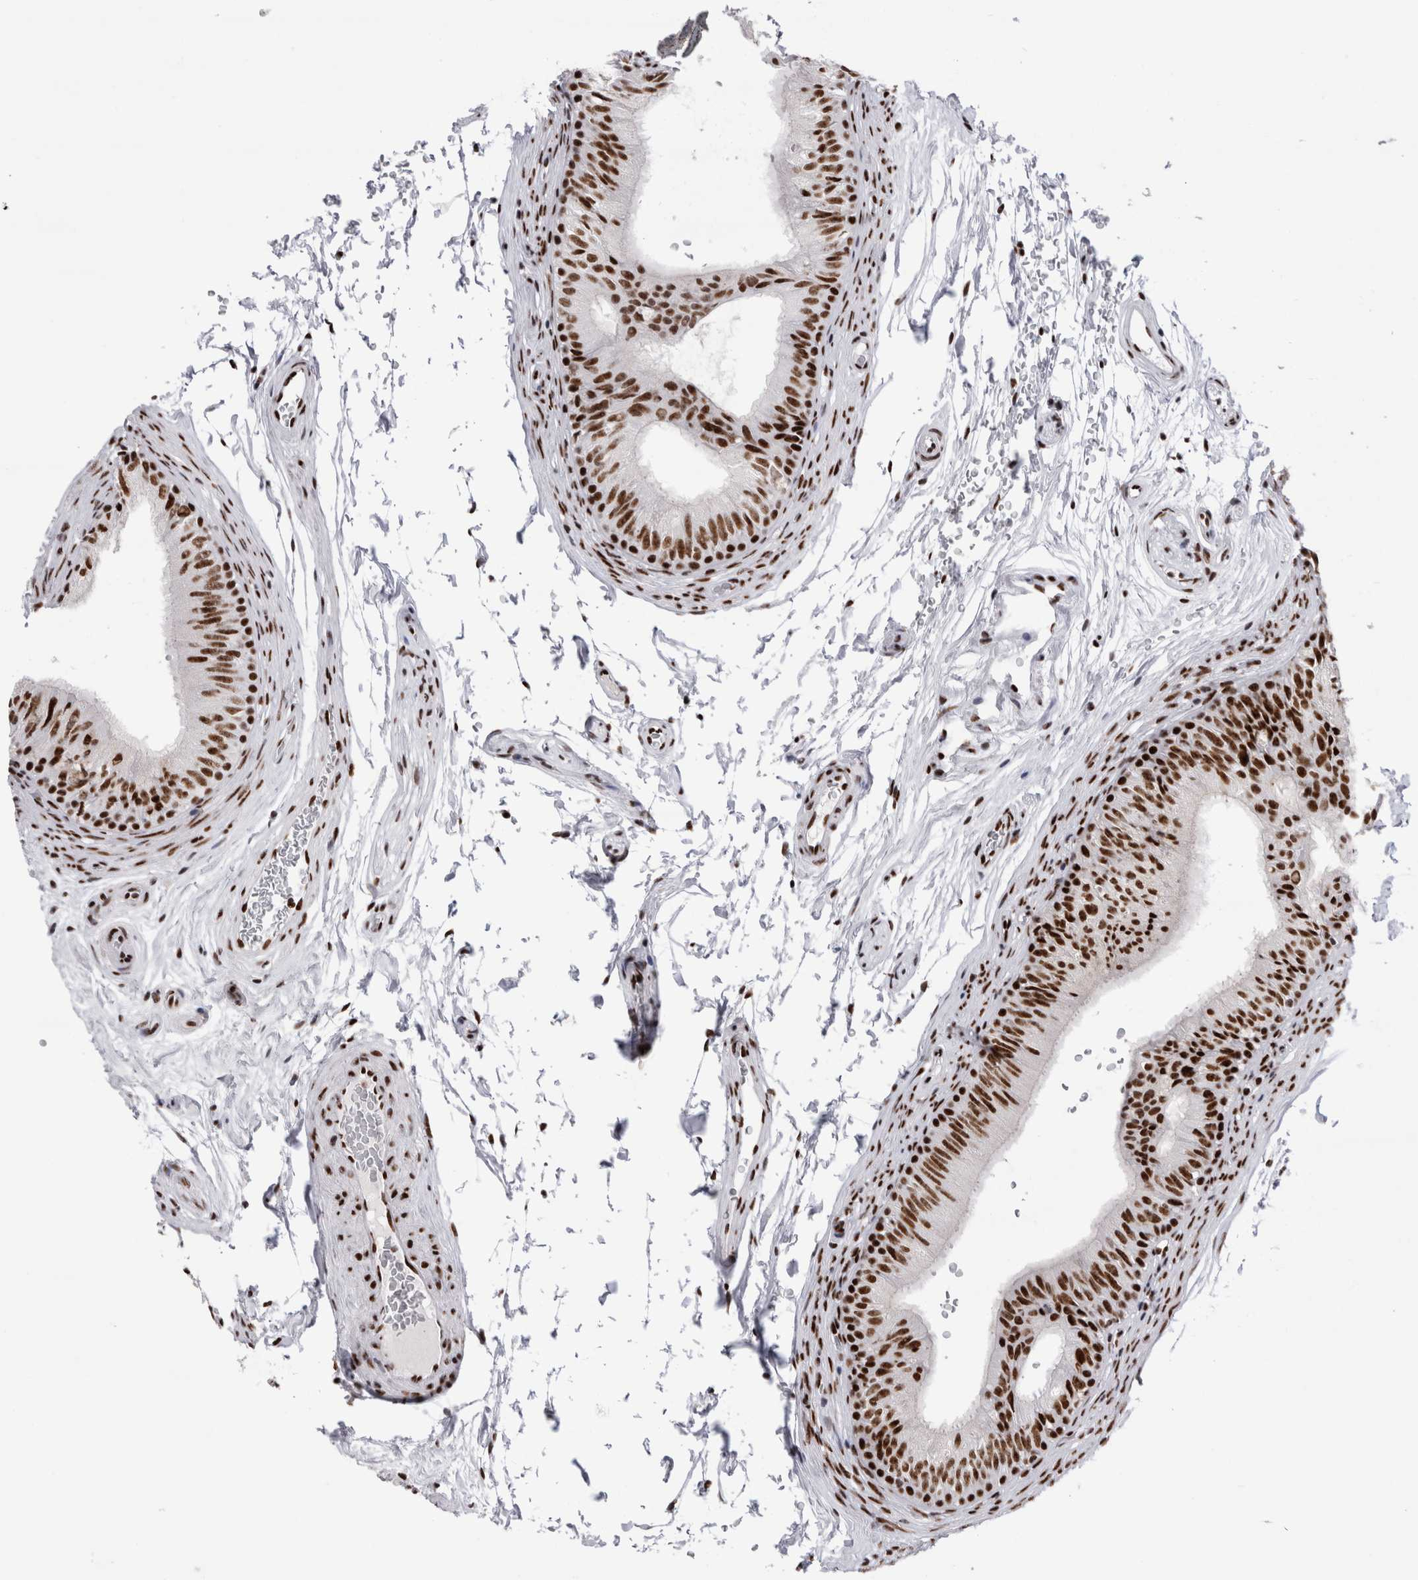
{"staining": {"intensity": "strong", "quantity": ">75%", "location": "nuclear"}, "tissue": "epididymis", "cell_type": "Glandular cells", "image_type": "normal", "snomed": [{"axis": "morphology", "description": "Normal tissue, NOS"}, {"axis": "topography", "description": "Epididymis"}], "caption": "Approximately >75% of glandular cells in benign human epididymis display strong nuclear protein staining as visualized by brown immunohistochemical staining.", "gene": "RBM6", "patient": {"sex": "male", "age": 36}}